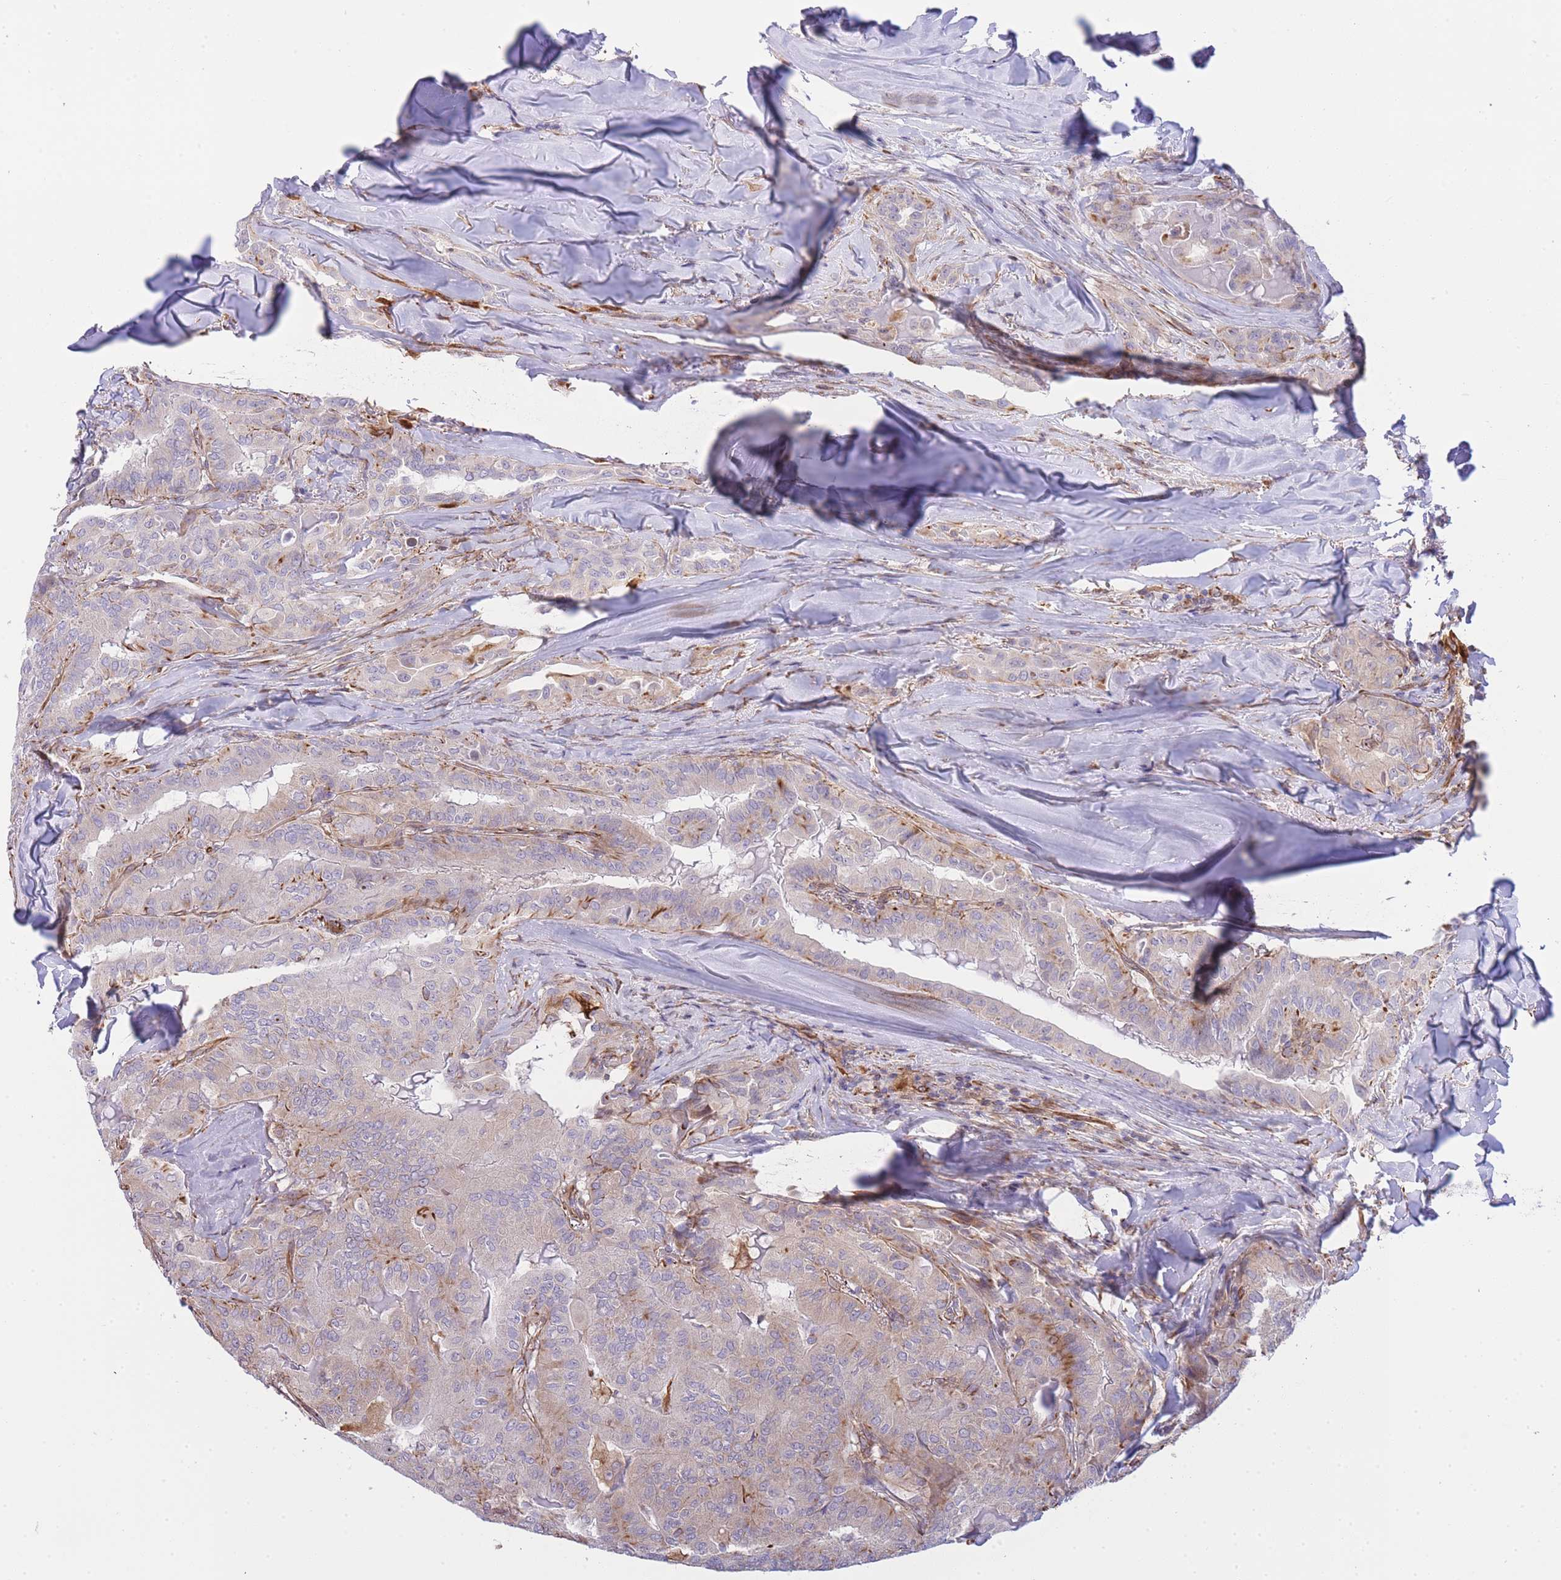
{"staining": {"intensity": "moderate", "quantity": "<25%", "location": "cytoplasmic/membranous"}, "tissue": "thyroid cancer", "cell_type": "Tumor cells", "image_type": "cancer", "snomed": [{"axis": "morphology", "description": "Papillary adenocarcinoma, NOS"}, {"axis": "topography", "description": "Thyroid gland"}], "caption": "Protein expression analysis of papillary adenocarcinoma (thyroid) exhibits moderate cytoplasmic/membranous expression in about <25% of tumor cells. (IHC, brightfield microscopy, high magnification).", "gene": "ECPAS", "patient": {"sex": "female", "age": 68}}